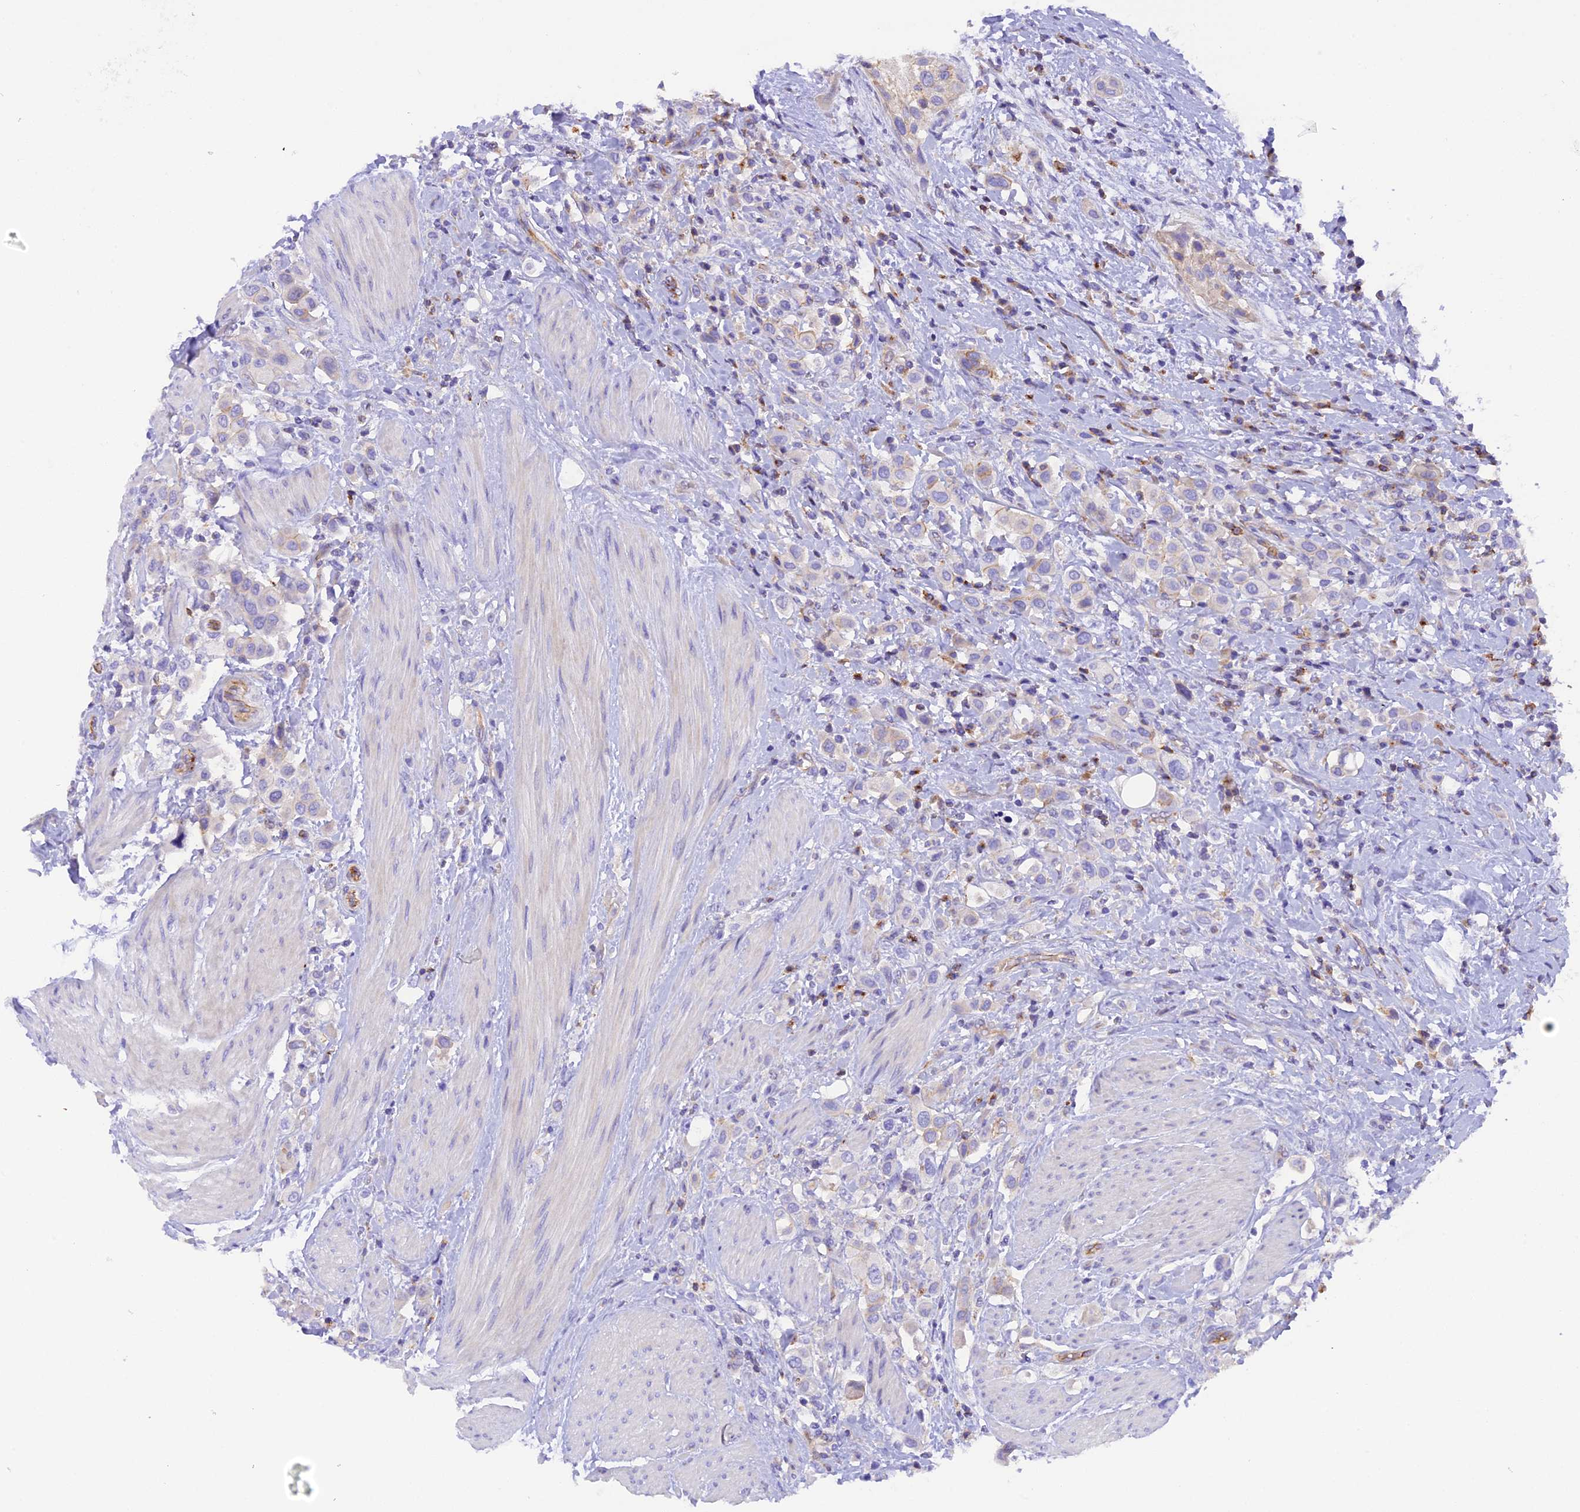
{"staining": {"intensity": "negative", "quantity": "none", "location": "none"}, "tissue": "urothelial cancer", "cell_type": "Tumor cells", "image_type": "cancer", "snomed": [{"axis": "morphology", "description": "Urothelial carcinoma, High grade"}, {"axis": "topography", "description": "Urinary bladder"}], "caption": "Tumor cells are negative for protein expression in human high-grade urothelial carcinoma.", "gene": "FAM193A", "patient": {"sex": "male", "age": 50}}